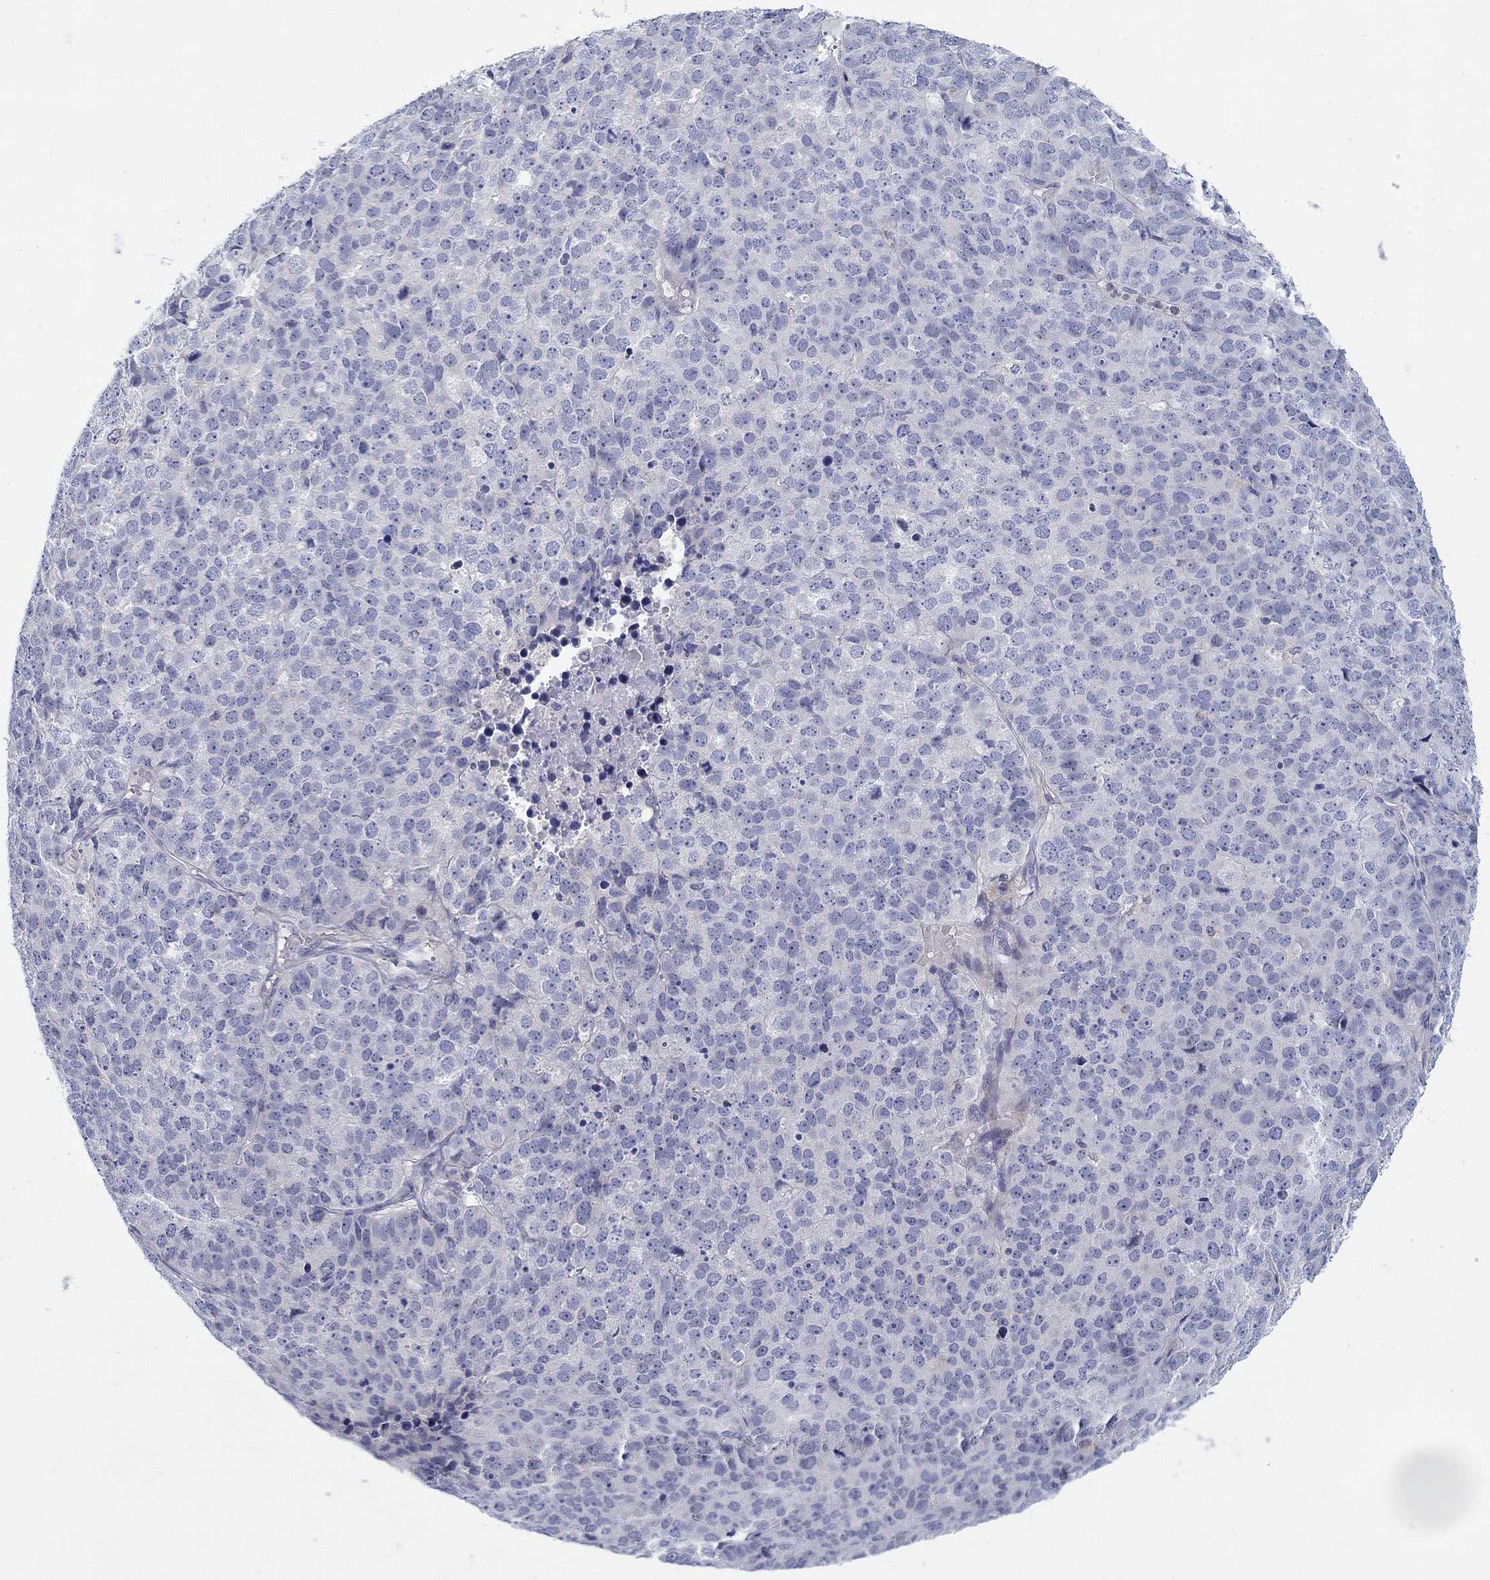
{"staining": {"intensity": "negative", "quantity": "none", "location": "none"}, "tissue": "stomach cancer", "cell_type": "Tumor cells", "image_type": "cancer", "snomed": [{"axis": "morphology", "description": "Adenocarcinoma, NOS"}, {"axis": "topography", "description": "Stomach"}], "caption": "IHC photomicrograph of neoplastic tissue: stomach cancer (adenocarcinoma) stained with DAB demonstrates no significant protein expression in tumor cells.", "gene": "ABCA4", "patient": {"sex": "male", "age": 69}}